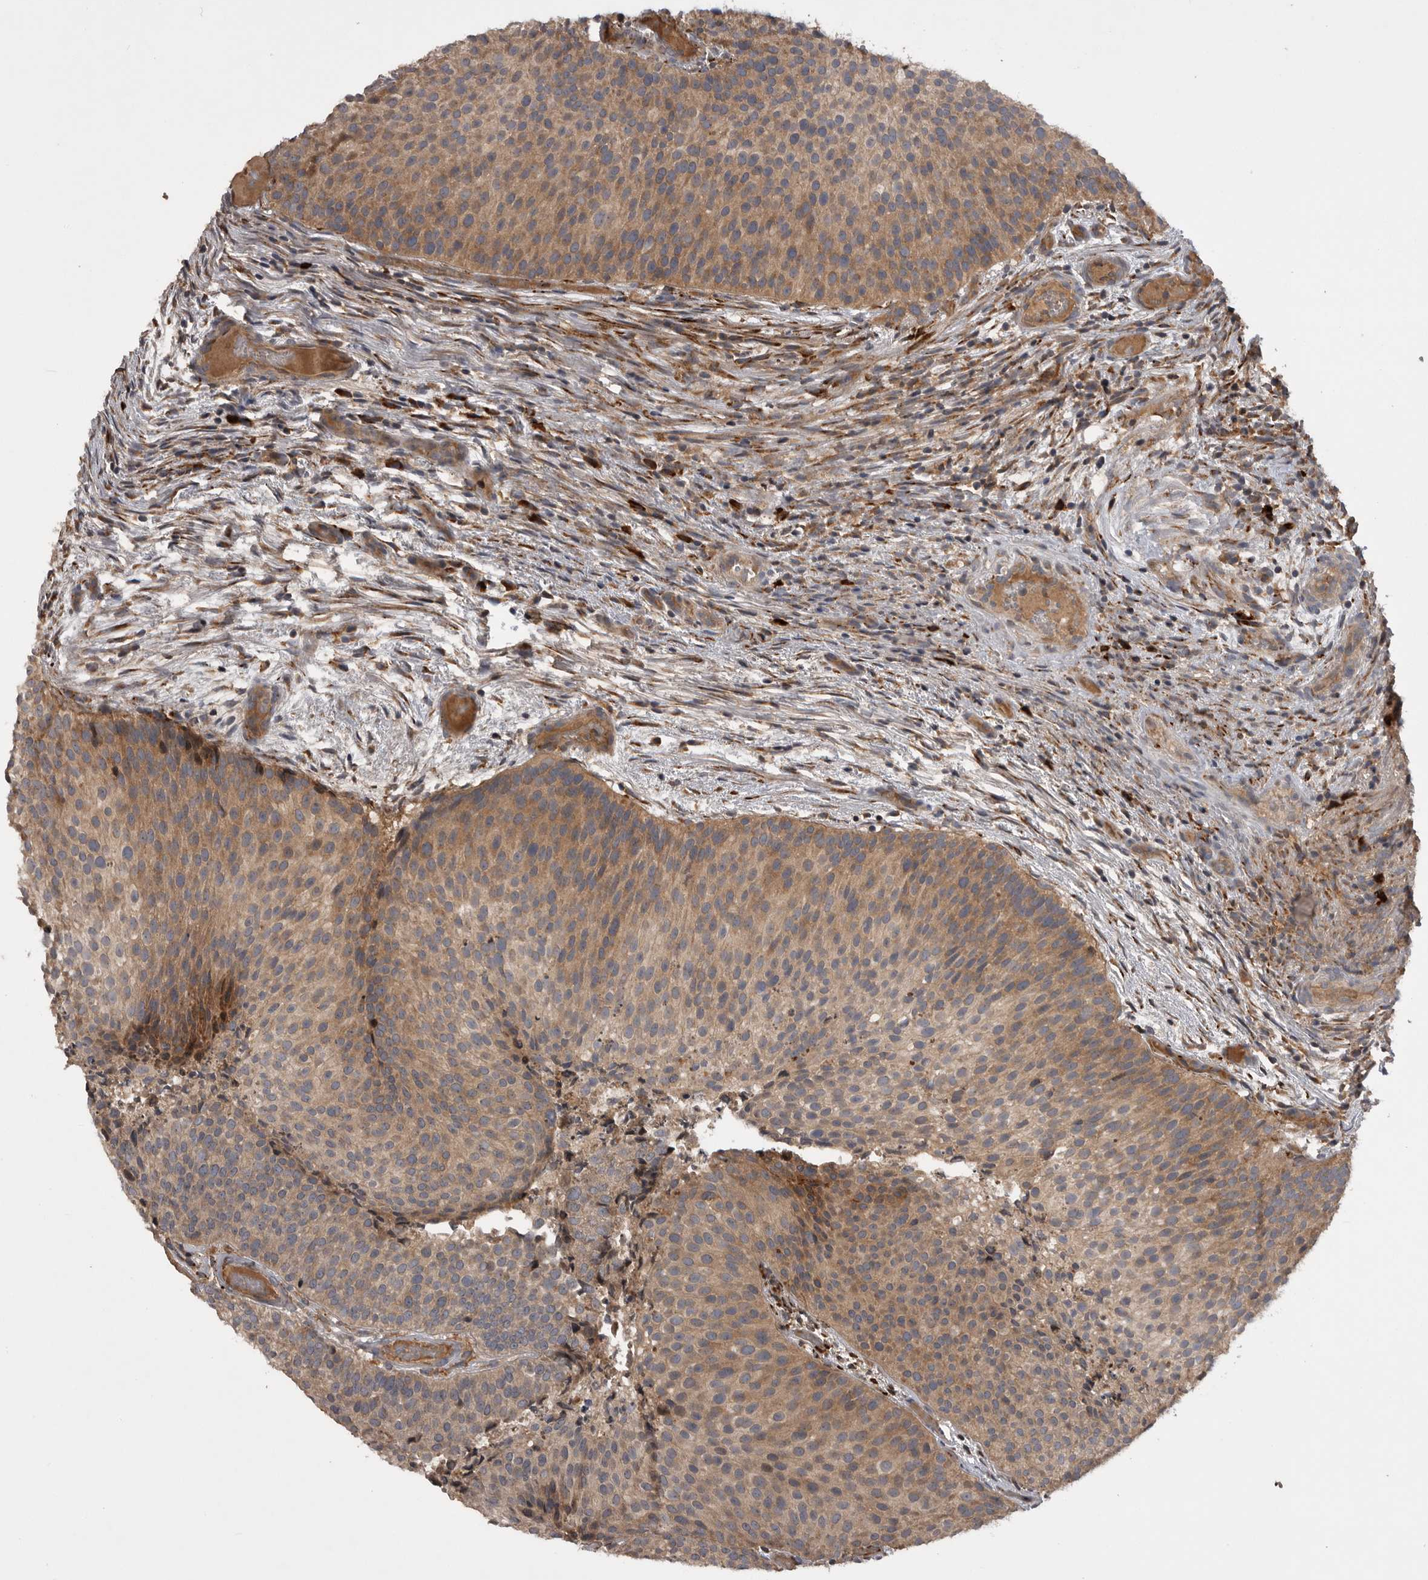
{"staining": {"intensity": "moderate", "quantity": ">75%", "location": "cytoplasmic/membranous"}, "tissue": "urothelial cancer", "cell_type": "Tumor cells", "image_type": "cancer", "snomed": [{"axis": "morphology", "description": "Urothelial carcinoma, Low grade"}, {"axis": "topography", "description": "Urinary bladder"}], "caption": "IHC of human urothelial cancer shows medium levels of moderate cytoplasmic/membranous expression in approximately >75% of tumor cells. The protein of interest is stained brown, and the nuclei are stained in blue (DAB (3,3'-diaminobenzidine) IHC with brightfield microscopy, high magnification).", "gene": "RAB3GAP2", "patient": {"sex": "male", "age": 86}}